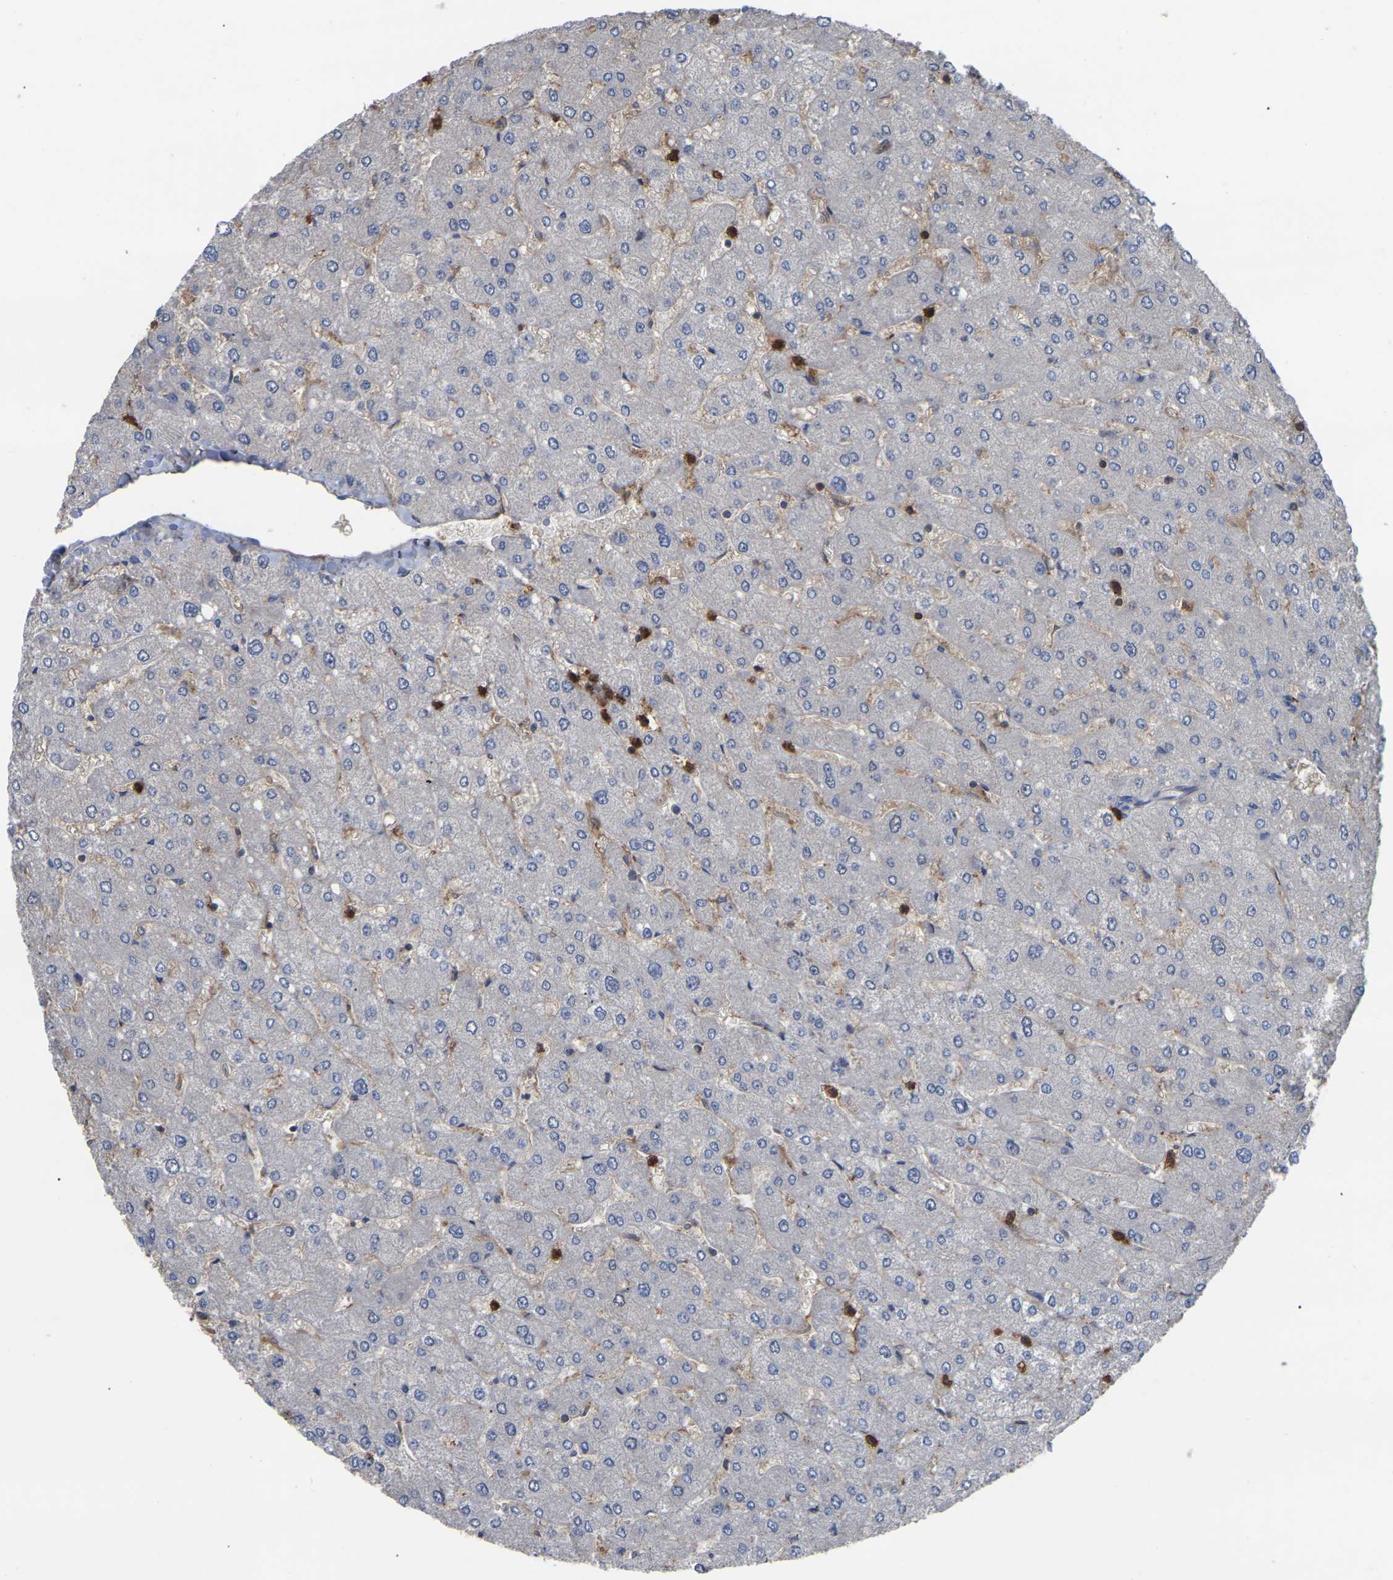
{"staining": {"intensity": "weak", "quantity": "25%-75%", "location": "cytoplasmic/membranous"}, "tissue": "liver", "cell_type": "Cholangiocytes", "image_type": "normal", "snomed": [{"axis": "morphology", "description": "Normal tissue, NOS"}, {"axis": "topography", "description": "Liver"}], "caption": "Protein positivity by IHC displays weak cytoplasmic/membranous staining in approximately 25%-75% of cholangiocytes in normal liver.", "gene": "CIT", "patient": {"sex": "male", "age": 55}}